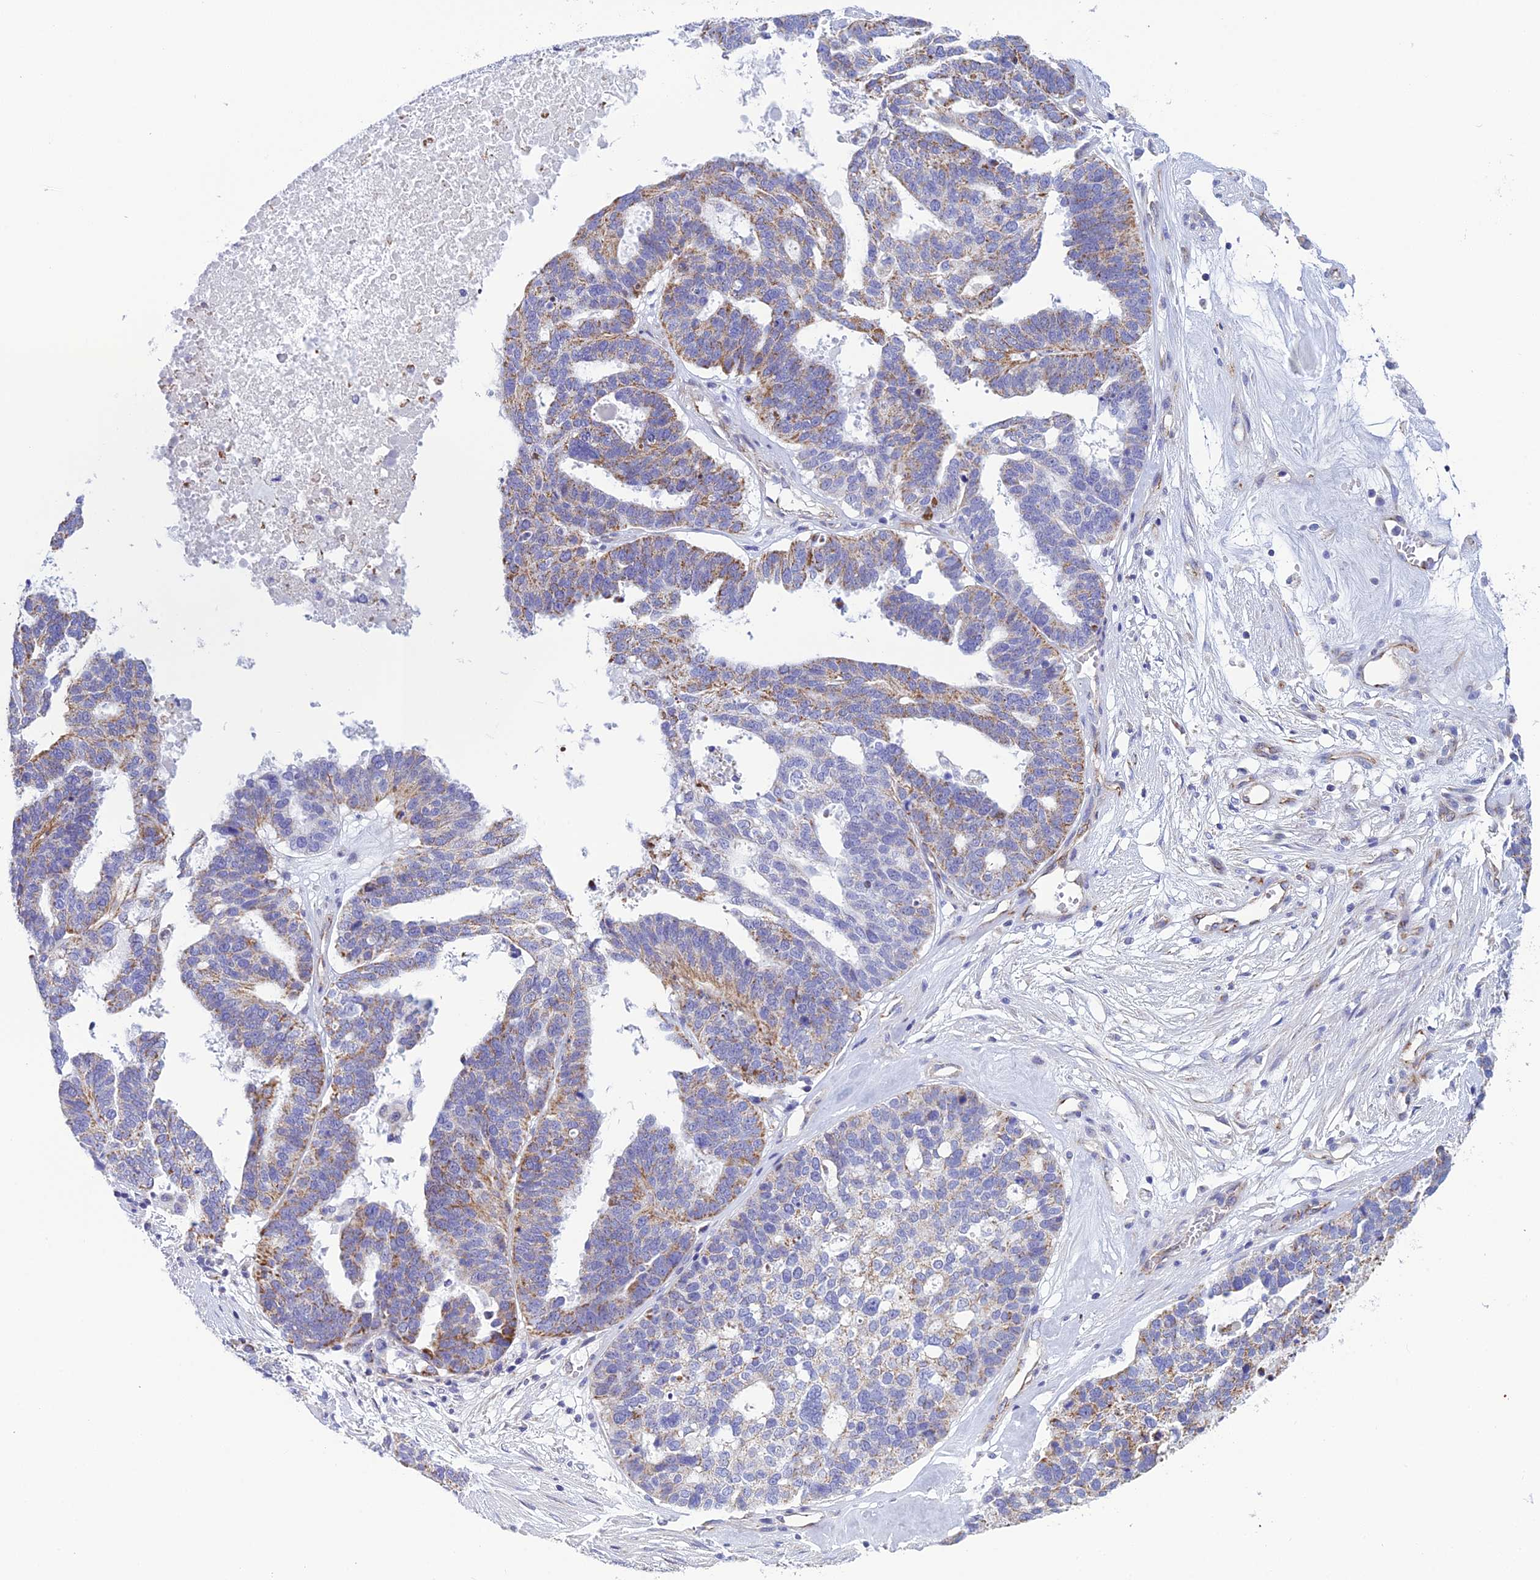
{"staining": {"intensity": "moderate", "quantity": "25%-75%", "location": "cytoplasmic/membranous"}, "tissue": "ovarian cancer", "cell_type": "Tumor cells", "image_type": "cancer", "snomed": [{"axis": "morphology", "description": "Cystadenocarcinoma, serous, NOS"}, {"axis": "topography", "description": "Ovary"}], "caption": "The image demonstrates a brown stain indicating the presence of a protein in the cytoplasmic/membranous of tumor cells in ovarian serous cystadenocarcinoma.", "gene": "POMGNT1", "patient": {"sex": "female", "age": 59}}